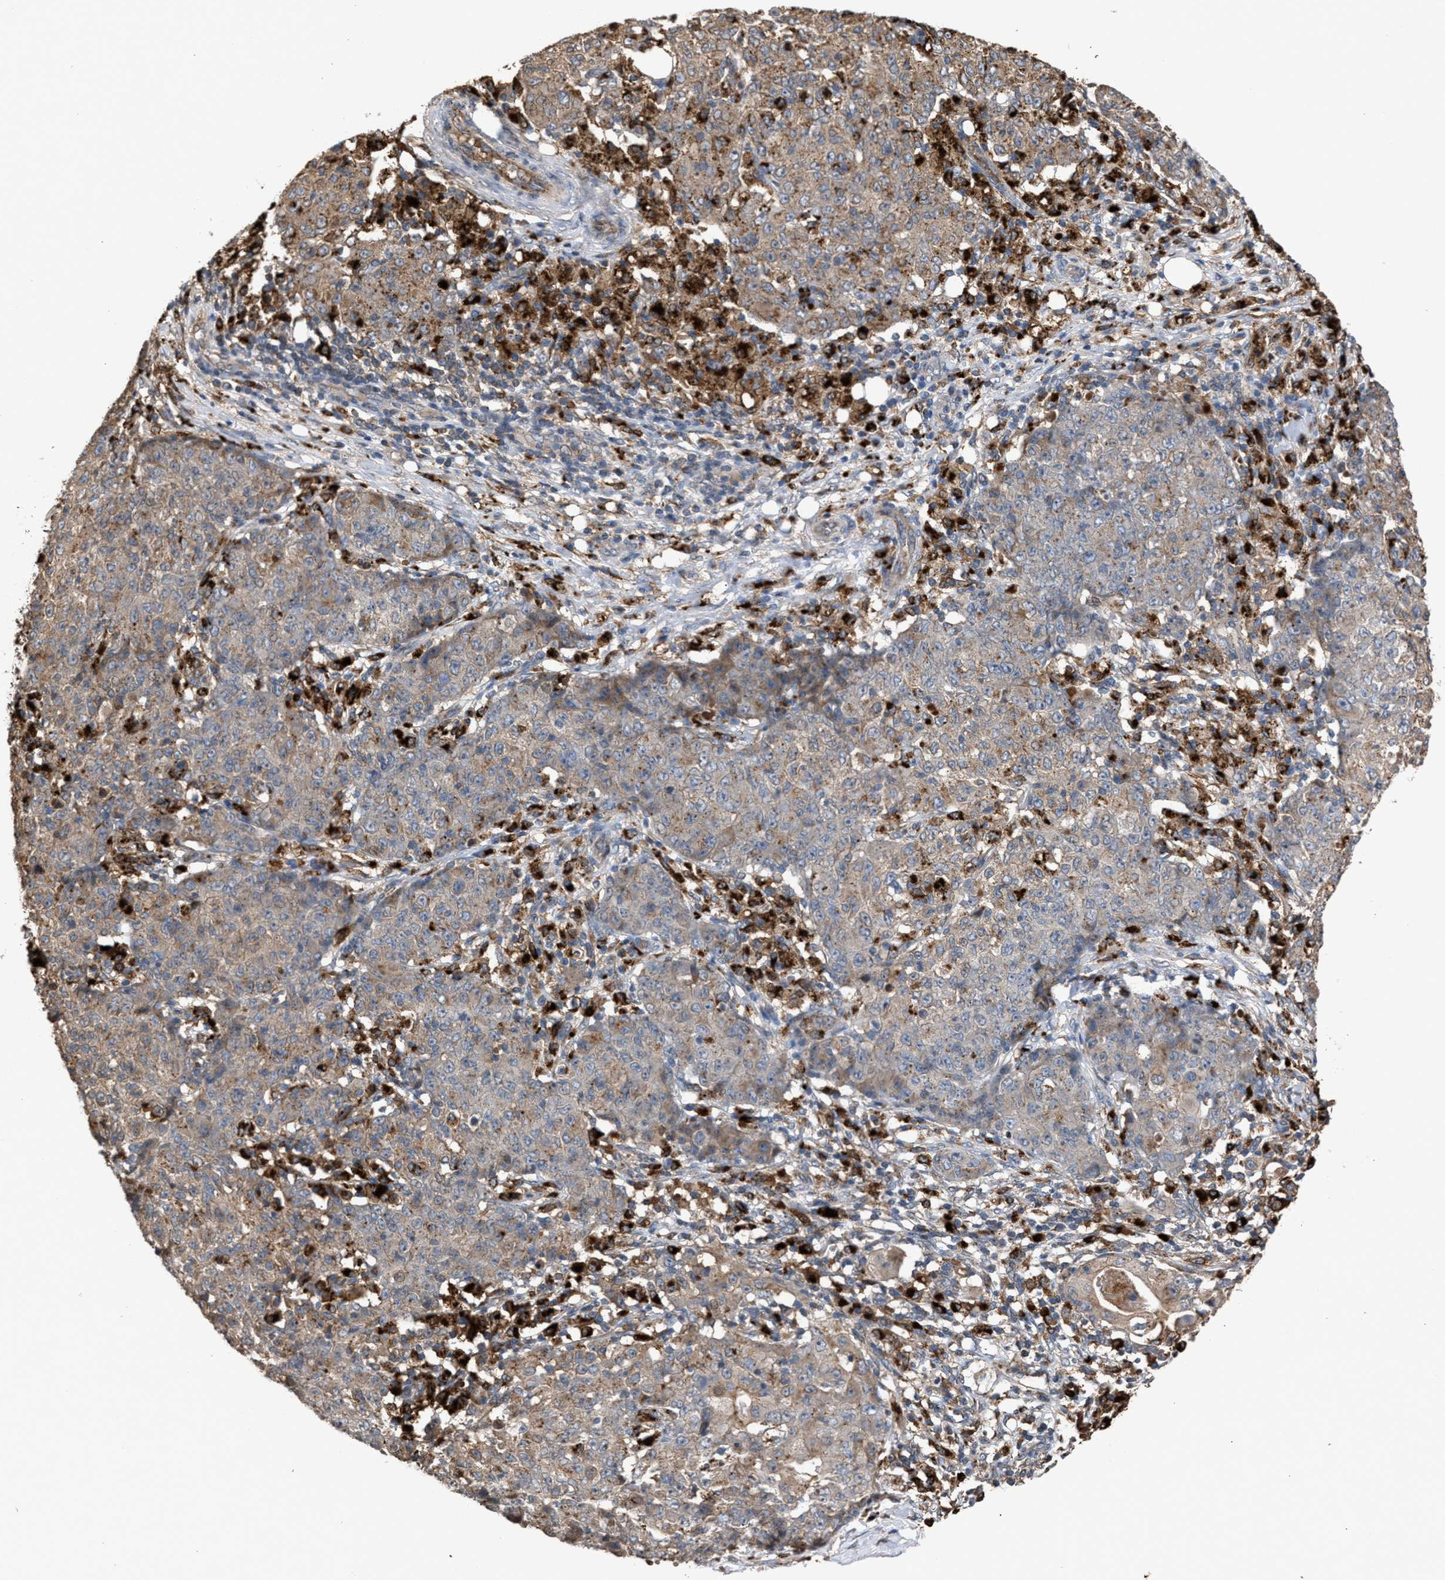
{"staining": {"intensity": "weak", "quantity": ">75%", "location": "cytoplasmic/membranous"}, "tissue": "ovarian cancer", "cell_type": "Tumor cells", "image_type": "cancer", "snomed": [{"axis": "morphology", "description": "Carcinoma, endometroid"}, {"axis": "topography", "description": "Ovary"}], "caption": "This histopathology image displays ovarian cancer stained with IHC to label a protein in brown. The cytoplasmic/membranous of tumor cells show weak positivity for the protein. Nuclei are counter-stained blue.", "gene": "ELMO3", "patient": {"sex": "female", "age": 42}}